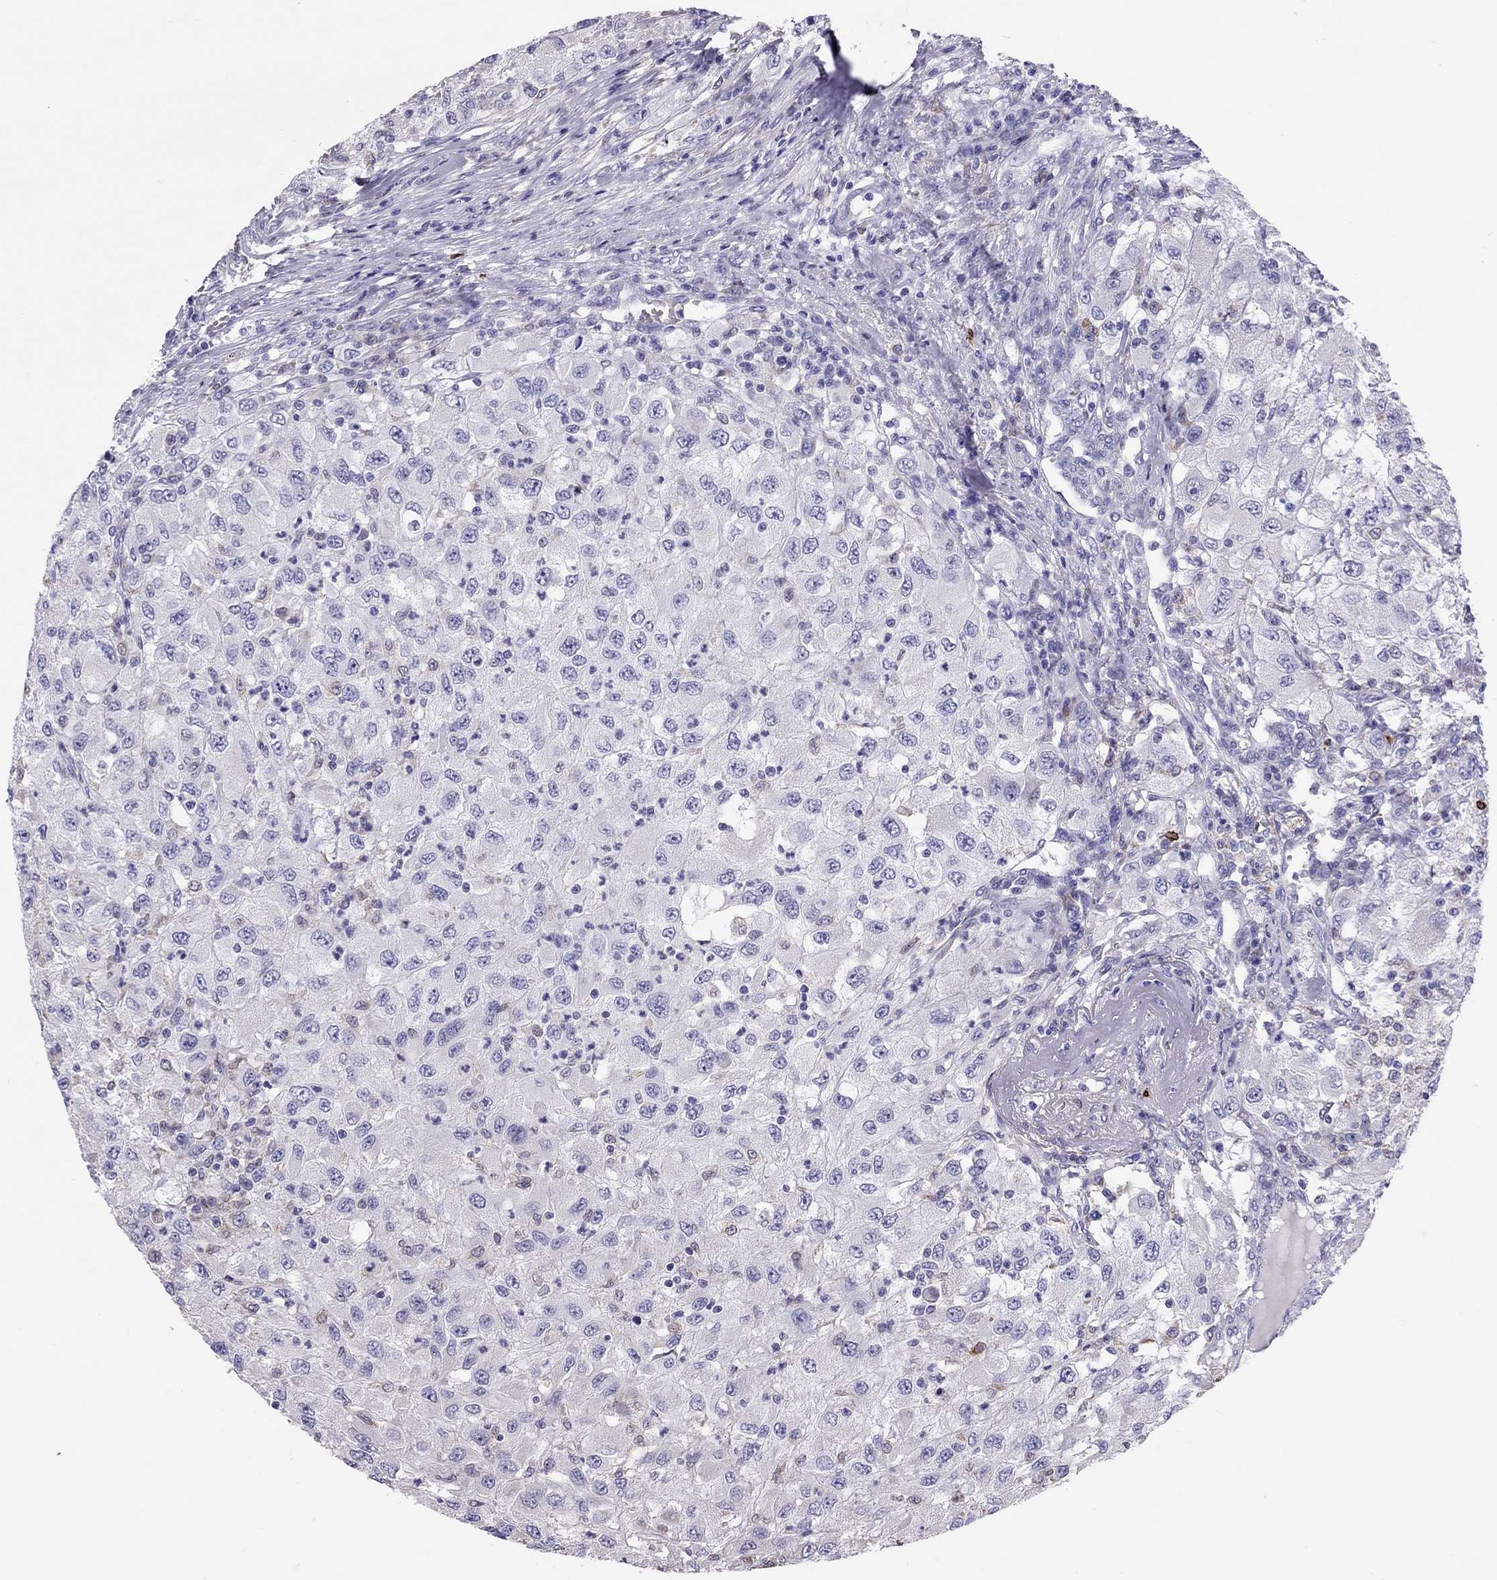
{"staining": {"intensity": "negative", "quantity": "none", "location": "none"}, "tissue": "renal cancer", "cell_type": "Tumor cells", "image_type": "cancer", "snomed": [{"axis": "morphology", "description": "Adenocarcinoma, NOS"}, {"axis": "topography", "description": "Kidney"}], "caption": "This micrograph is of renal adenocarcinoma stained with IHC to label a protein in brown with the nuclei are counter-stained blue. There is no expression in tumor cells. (Brightfield microscopy of DAB immunohistochemistry (IHC) at high magnification).", "gene": "ADORA2A", "patient": {"sex": "female", "age": 67}}